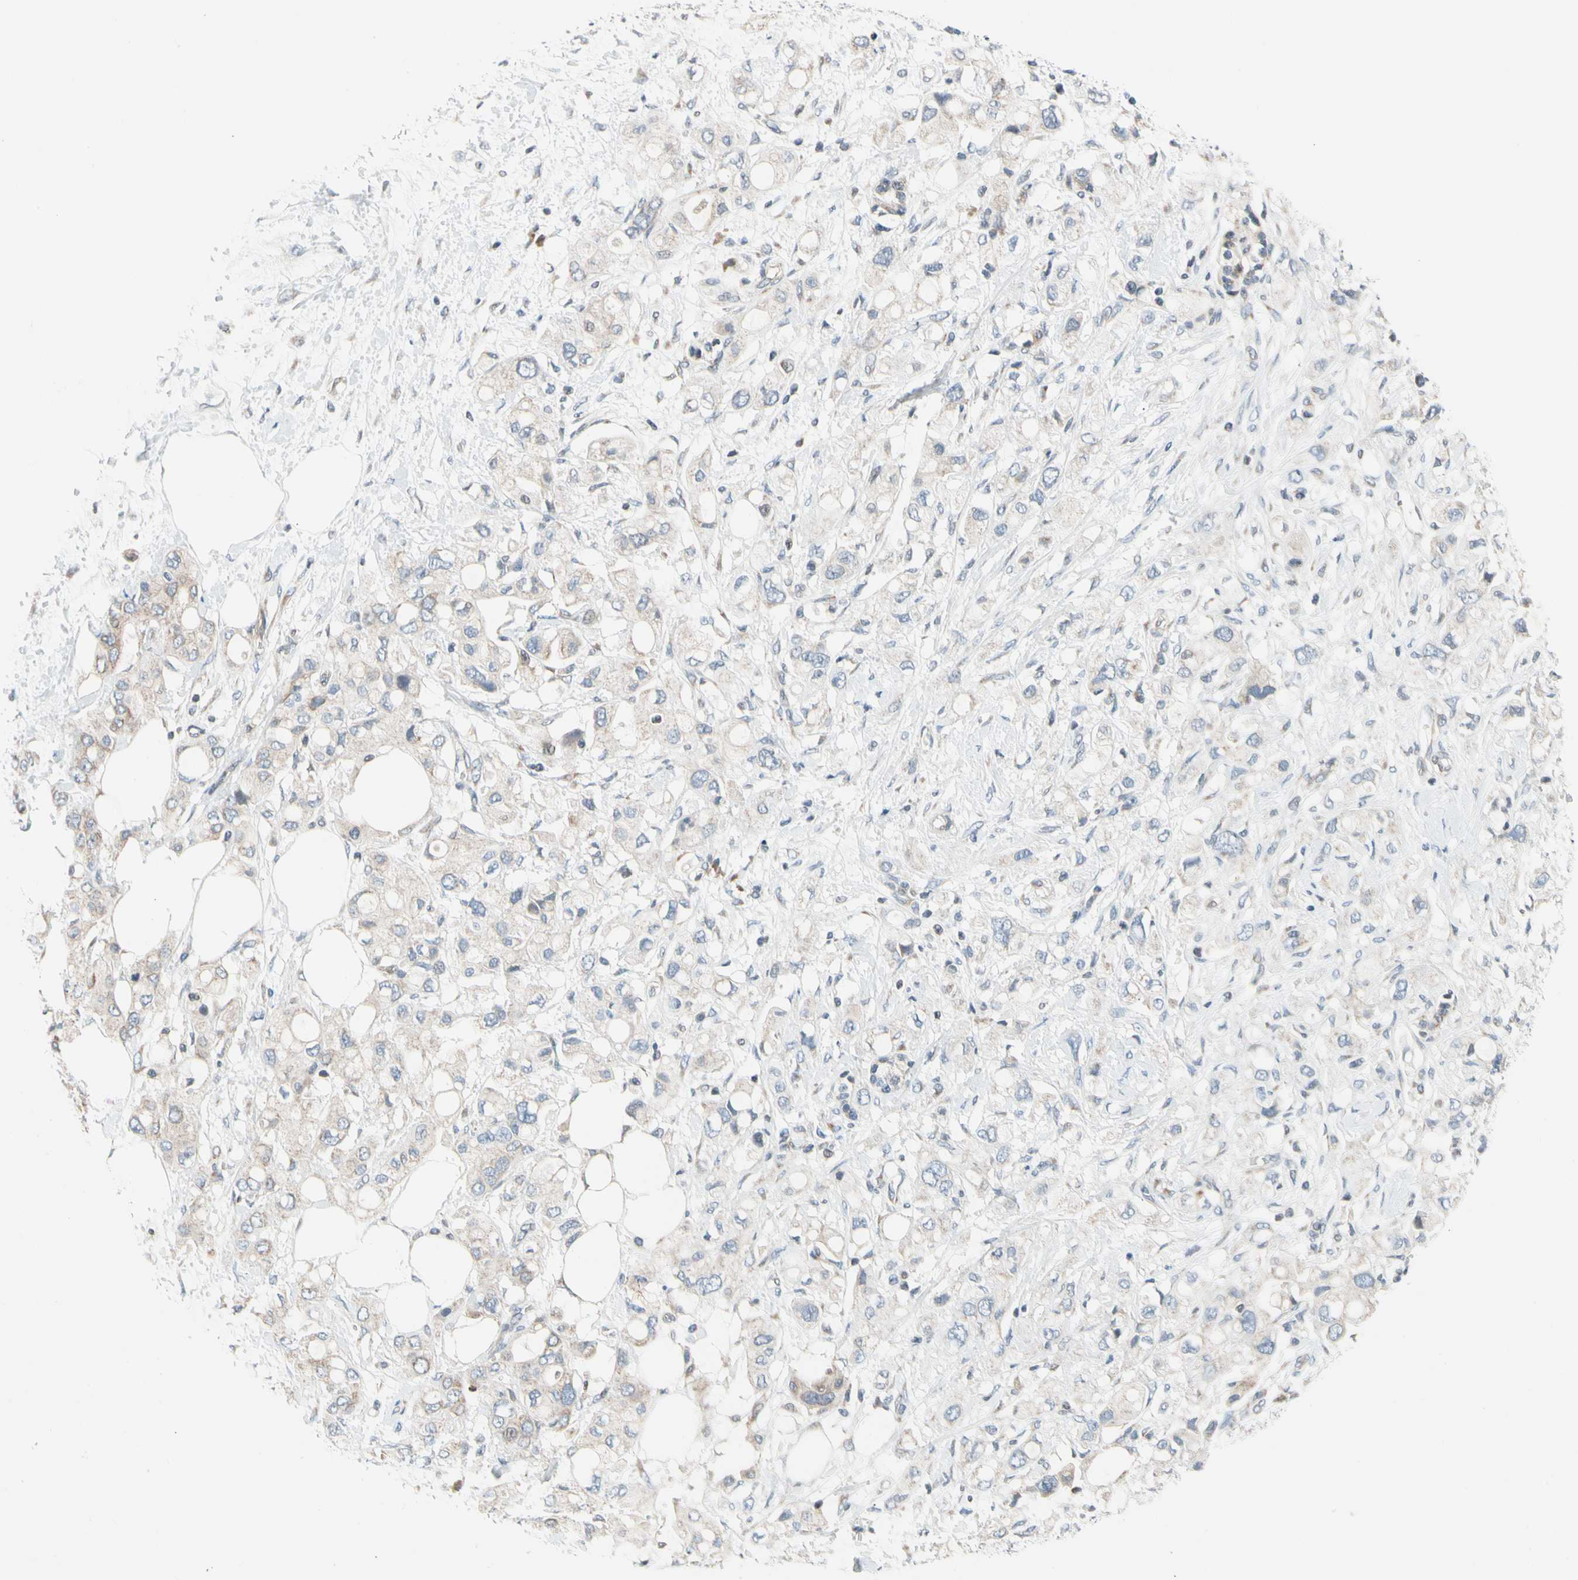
{"staining": {"intensity": "negative", "quantity": "none", "location": "none"}, "tissue": "pancreatic cancer", "cell_type": "Tumor cells", "image_type": "cancer", "snomed": [{"axis": "morphology", "description": "Adenocarcinoma, NOS"}, {"axis": "topography", "description": "Pancreas"}], "caption": "Immunohistochemistry photomicrograph of pancreatic cancer (adenocarcinoma) stained for a protein (brown), which exhibits no staining in tumor cells.", "gene": "SOX30", "patient": {"sex": "female", "age": 56}}